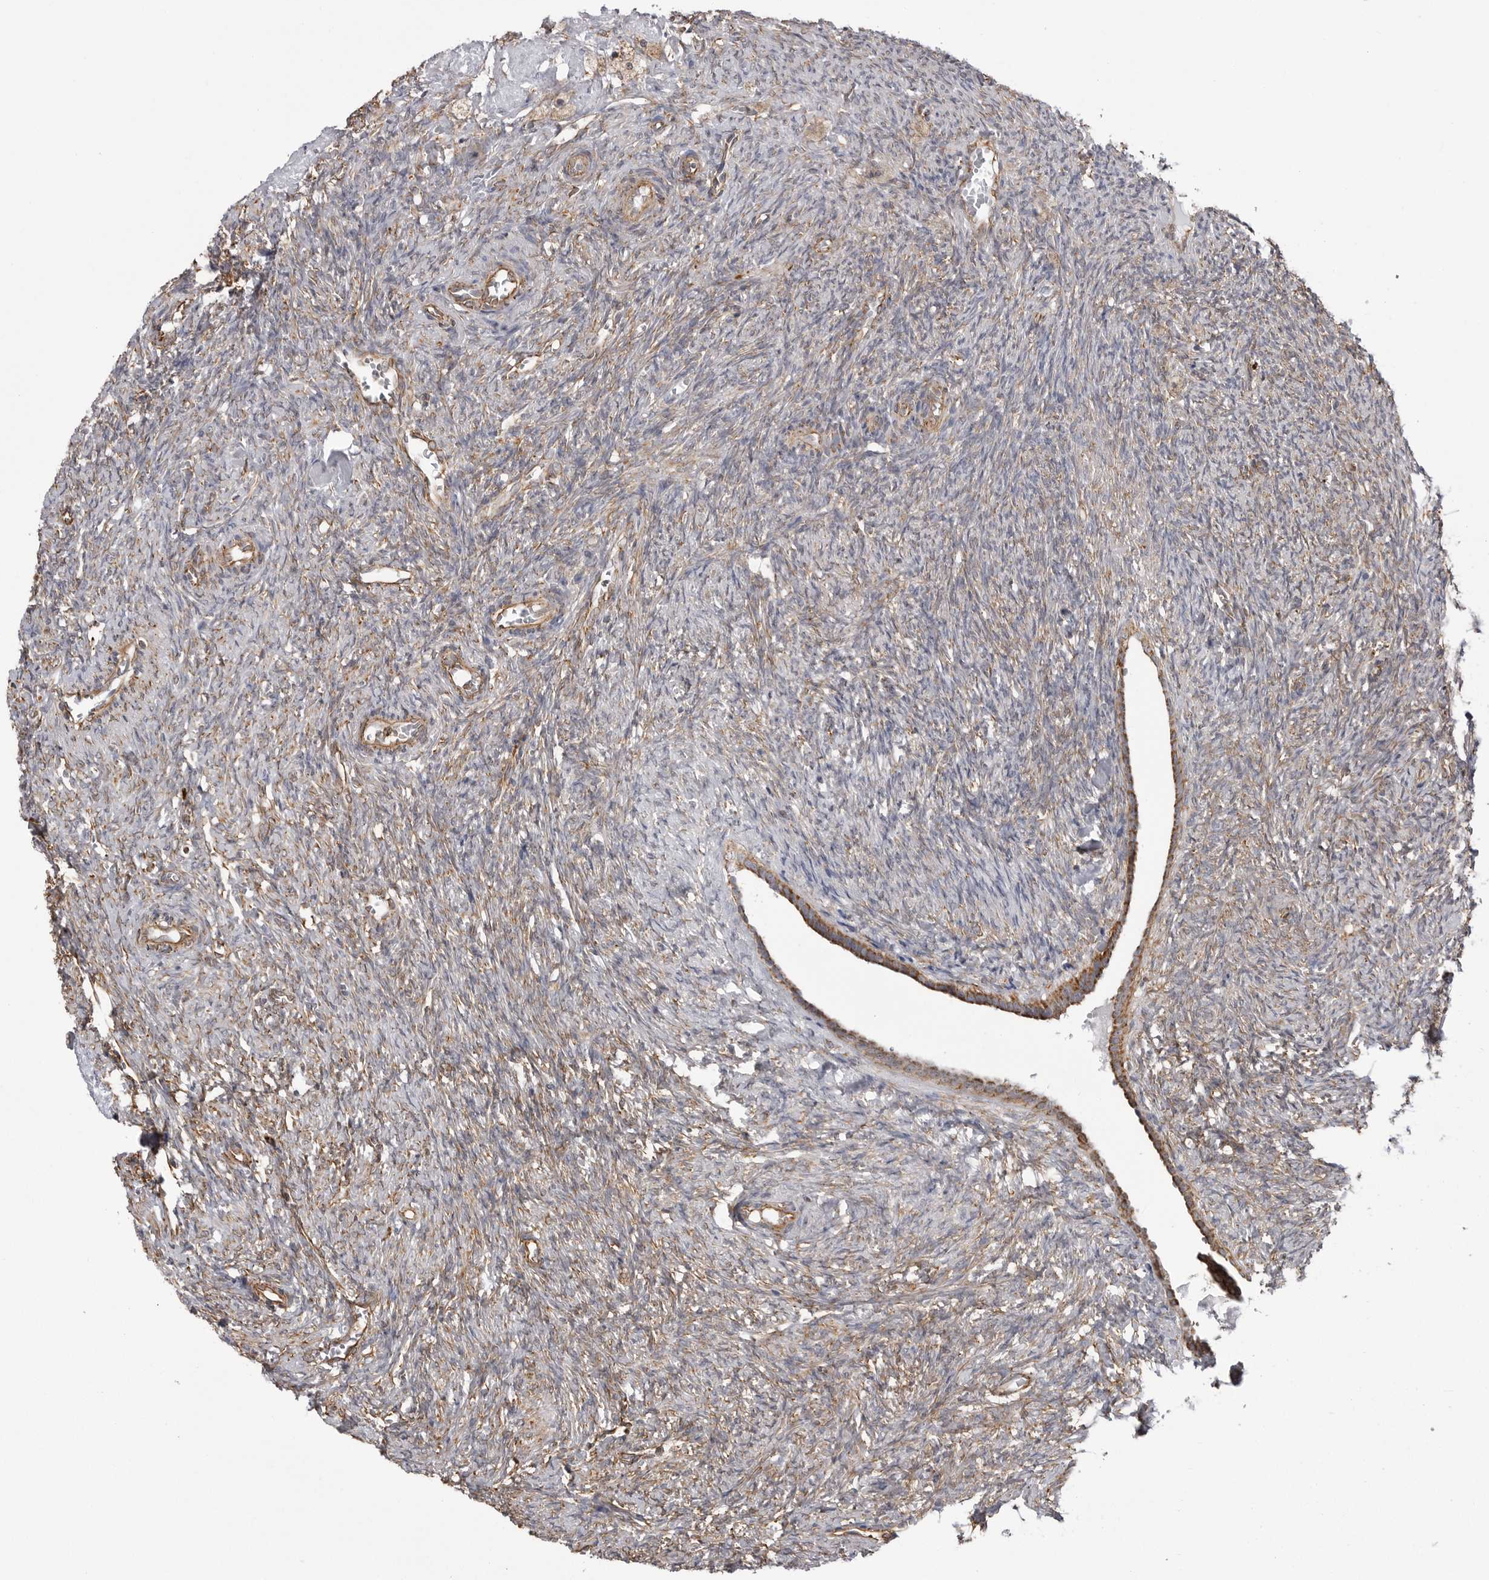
{"staining": {"intensity": "moderate", "quantity": "25%-75%", "location": "cytoplasmic/membranous"}, "tissue": "ovary", "cell_type": "Ovarian stroma cells", "image_type": "normal", "snomed": [{"axis": "morphology", "description": "Normal tissue, NOS"}, {"axis": "topography", "description": "Ovary"}], "caption": "Ovarian stroma cells reveal moderate cytoplasmic/membranous expression in about 25%-75% of cells in unremarkable ovary. Nuclei are stained in blue.", "gene": "FH", "patient": {"sex": "female", "age": 41}}